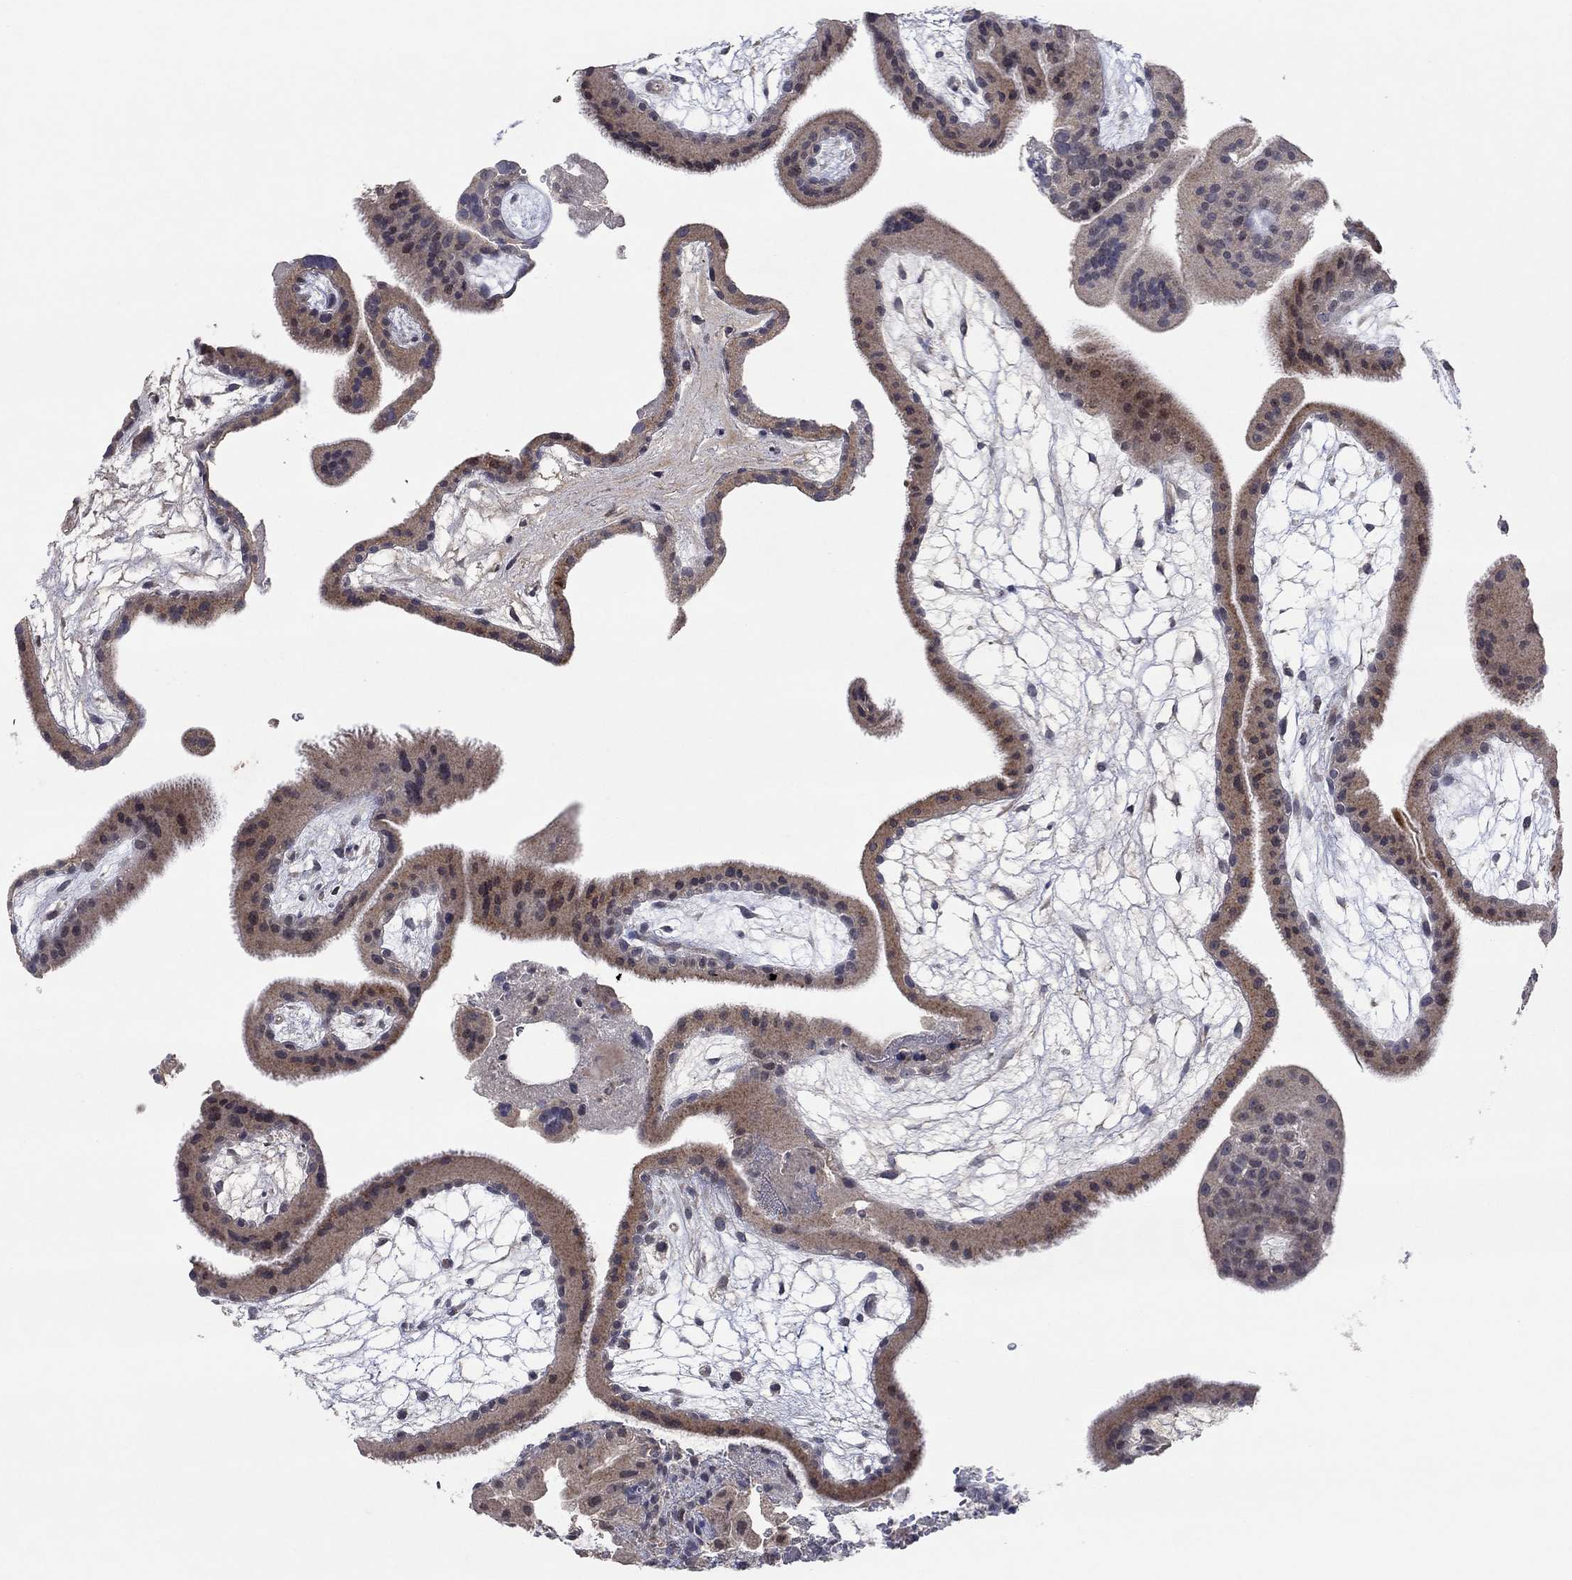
{"staining": {"intensity": "negative", "quantity": "none", "location": "none"}, "tissue": "placenta", "cell_type": "Decidual cells", "image_type": "normal", "snomed": [{"axis": "morphology", "description": "Normal tissue, NOS"}, {"axis": "topography", "description": "Placenta"}], "caption": "IHC photomicrograph of normal human placenta stained for a protein (brown), which reveals no positivity in decidual cells. (Immunohistochemistry (ihc), brightfield microscopy, high magnification).", "gene": "IL4", "patient": {"sex": "female", "age": 19}}